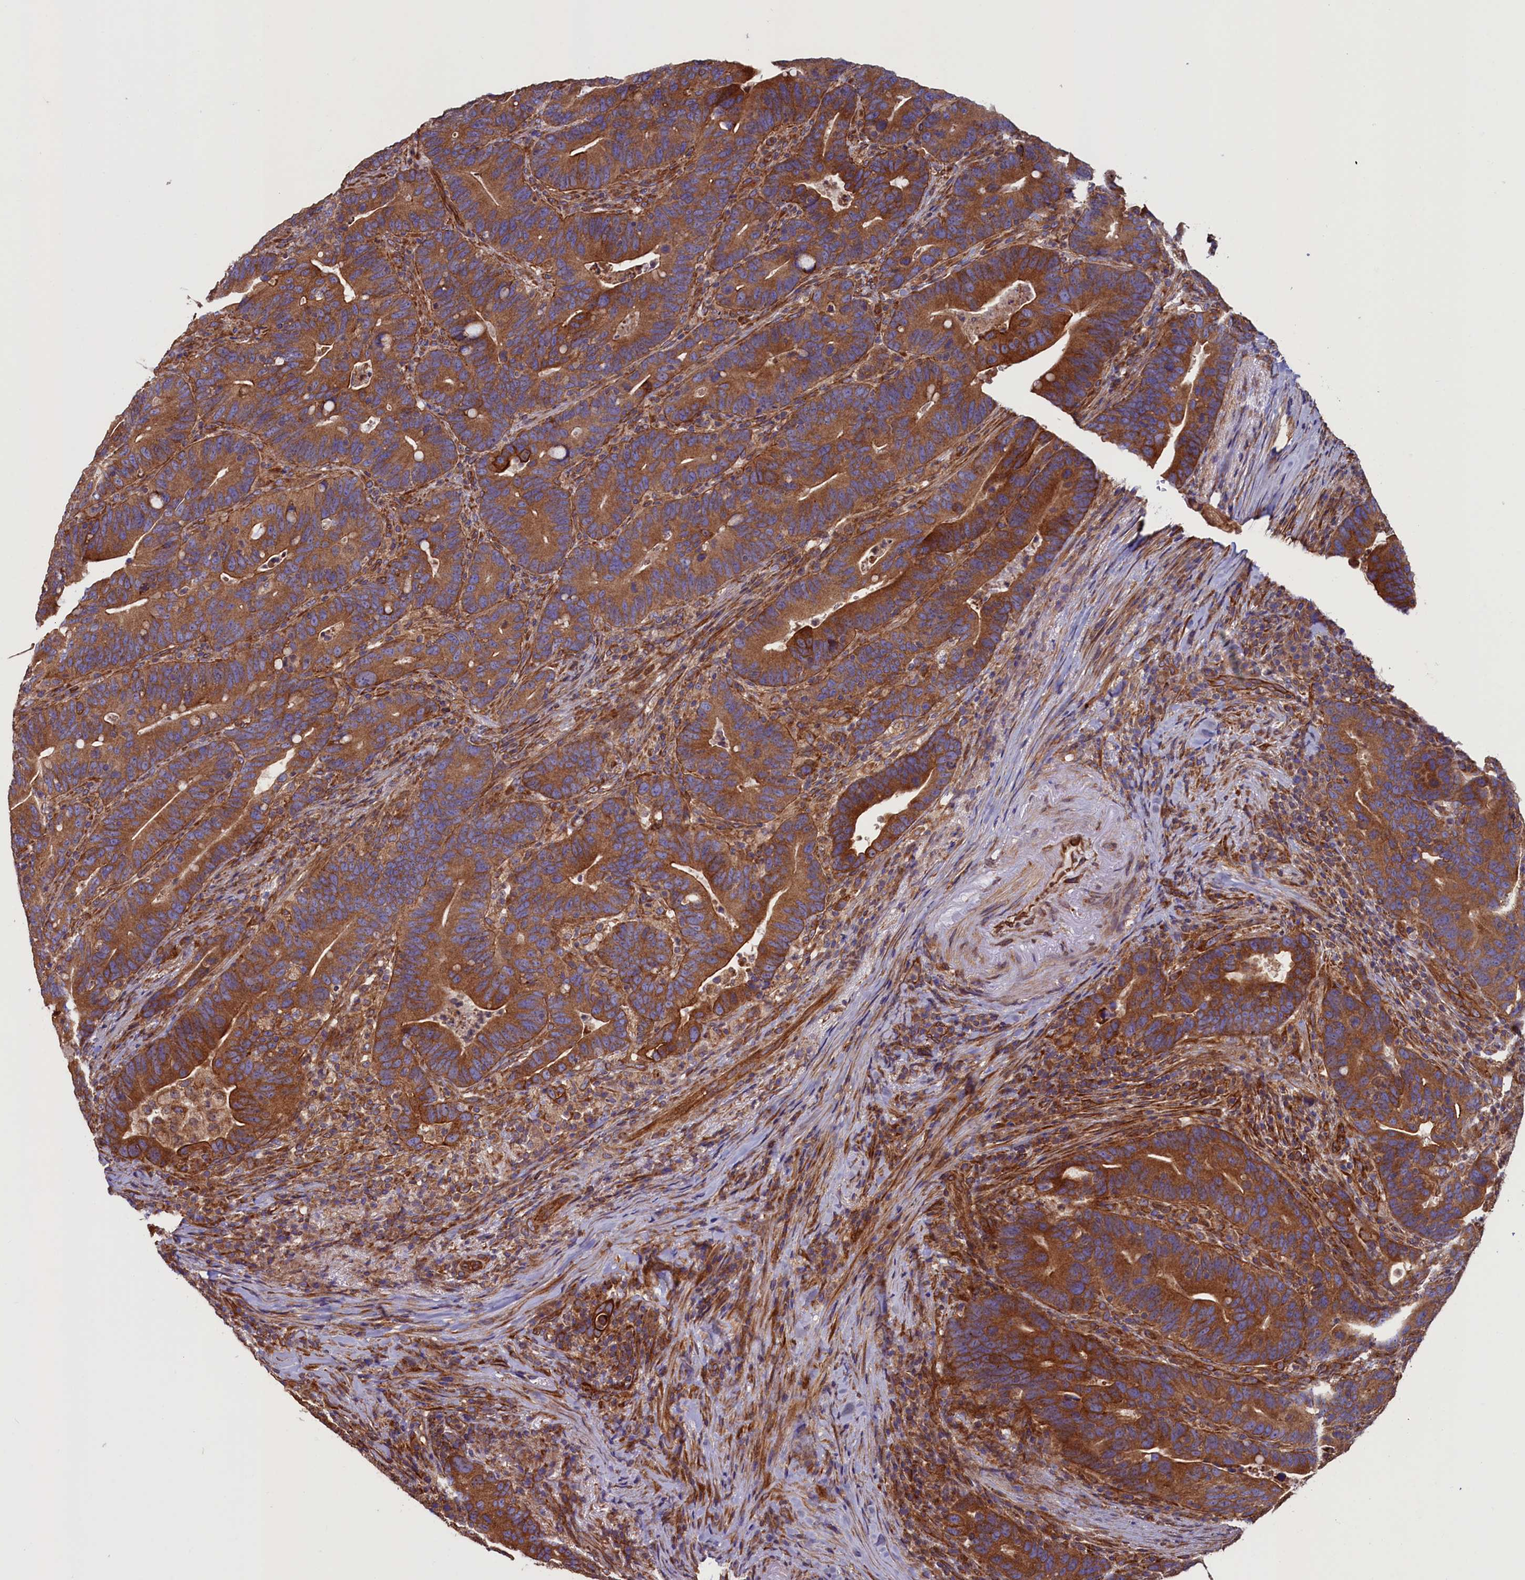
{"staining": {"intensity": "strong", "quantity": ">75%", "location": "cytoplasmic/membranous"}, "tissue": "colorectal cancer", "cell_type": "Tumor cells", "image_type": "cancer", "snomed": [{"axis": "morphology", "description": "Adenocarcinoma, NOS"}, {"axis": "topography", "description": "Colon"}], "caption": "Tumor cells exhibit high levels of strong cytoplasmic/membranous staining in about >75% of cells in human colorectal cancer.", "gene": "ATXN2L", "patient": {"sex": "female", "age": 66}}